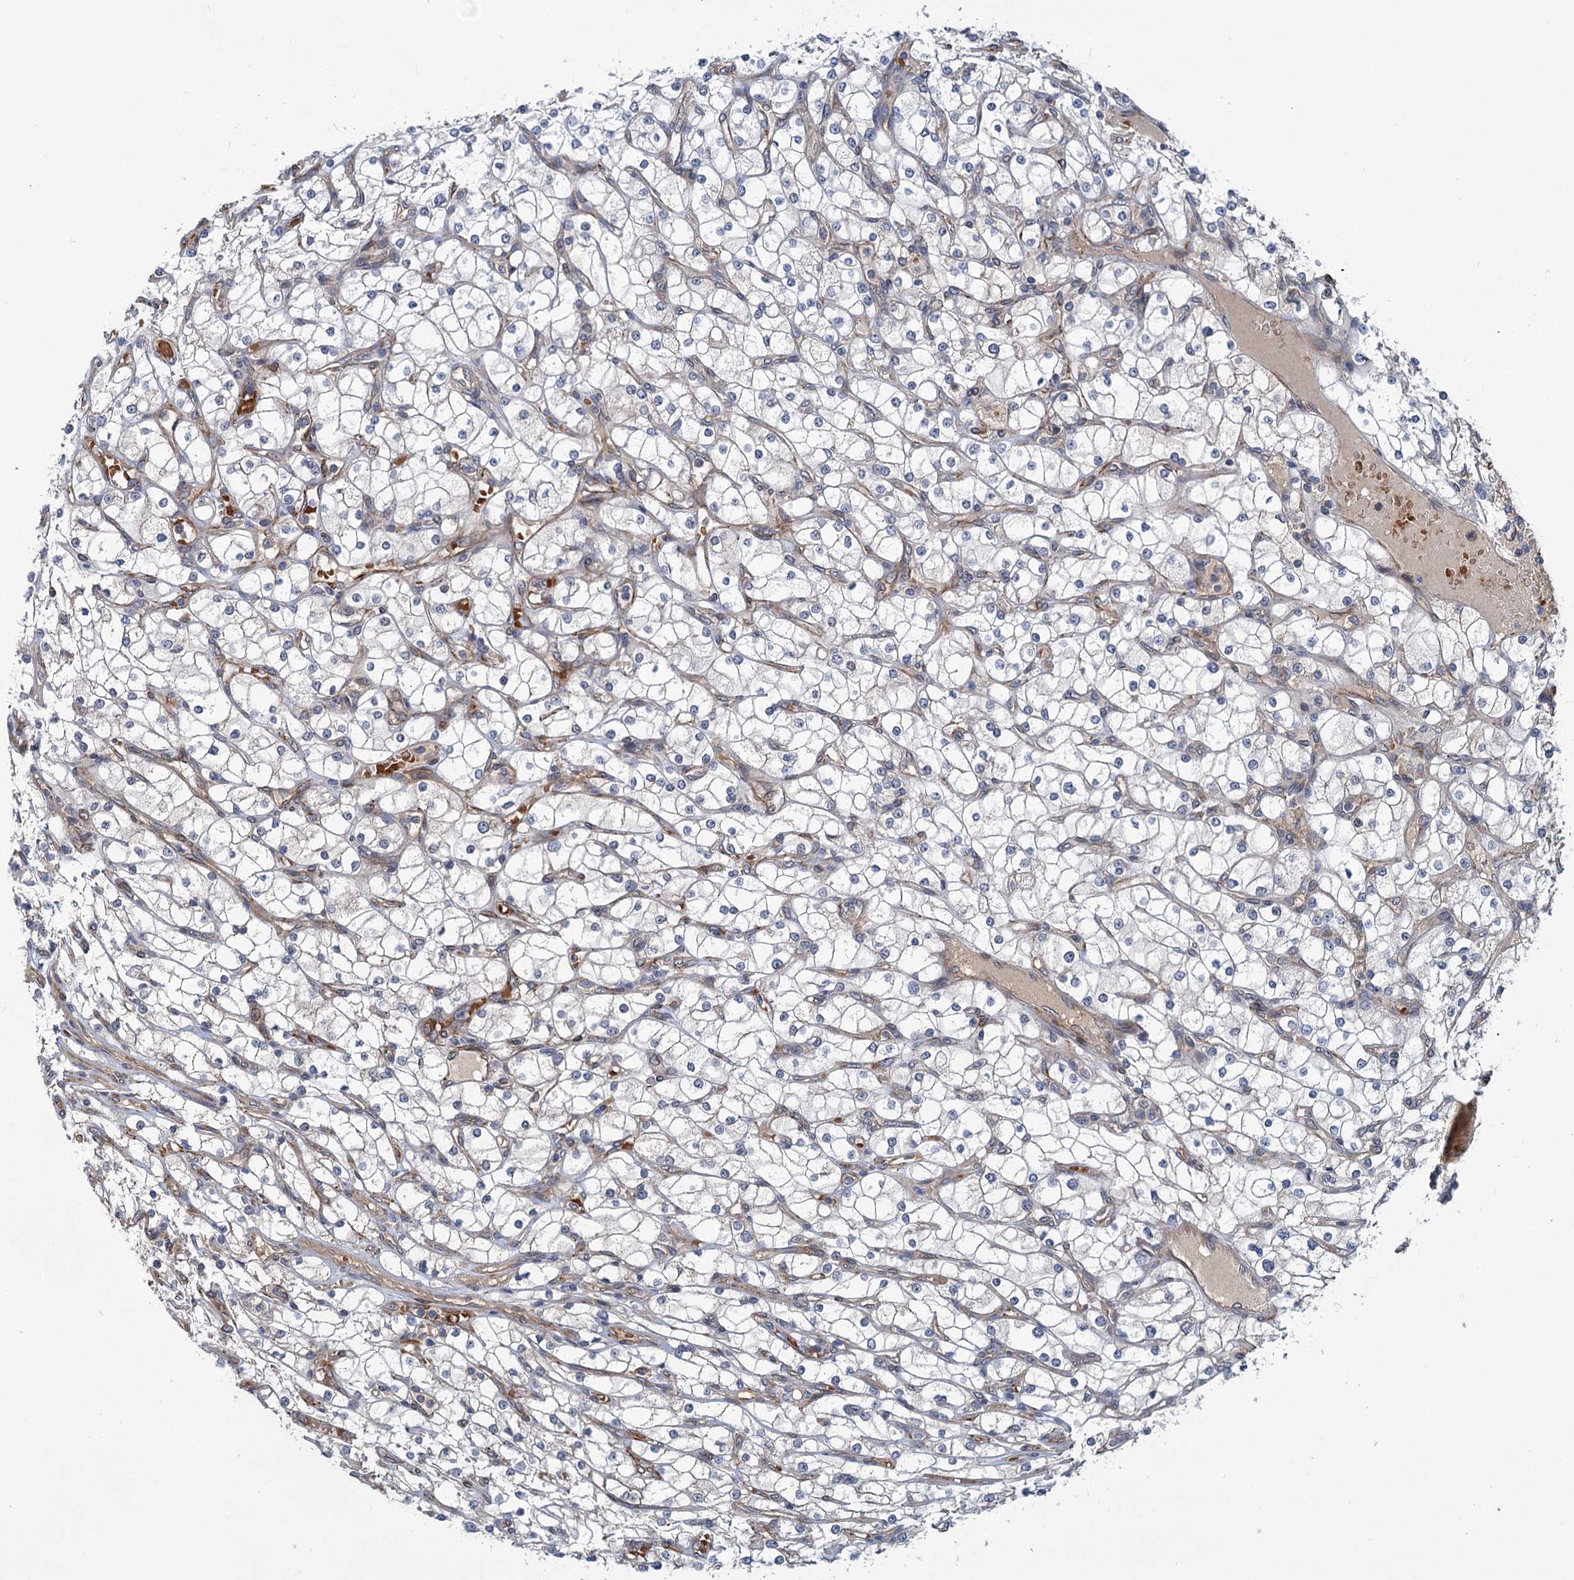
{"staining": {"intensity": "negative", "quantity": "none", "location": "none"}, "tissue": "renal cancer", "cell_type": "Tumor cells", "image_type": "cancer", "snomed": [{"axis": "morphology", "description": "Adenocarcinoma, NOS"}, {"axis": "topography", "description": "Kidney"}], "caption": "Image shows no protein staining in tumor cells of adenocarcinoma (renal) tissue. (DAB IHC visualized using brightfield microscopy, high magnification).", "gene": "PKN2", "patient": {"sex": "male", "age": 80}}